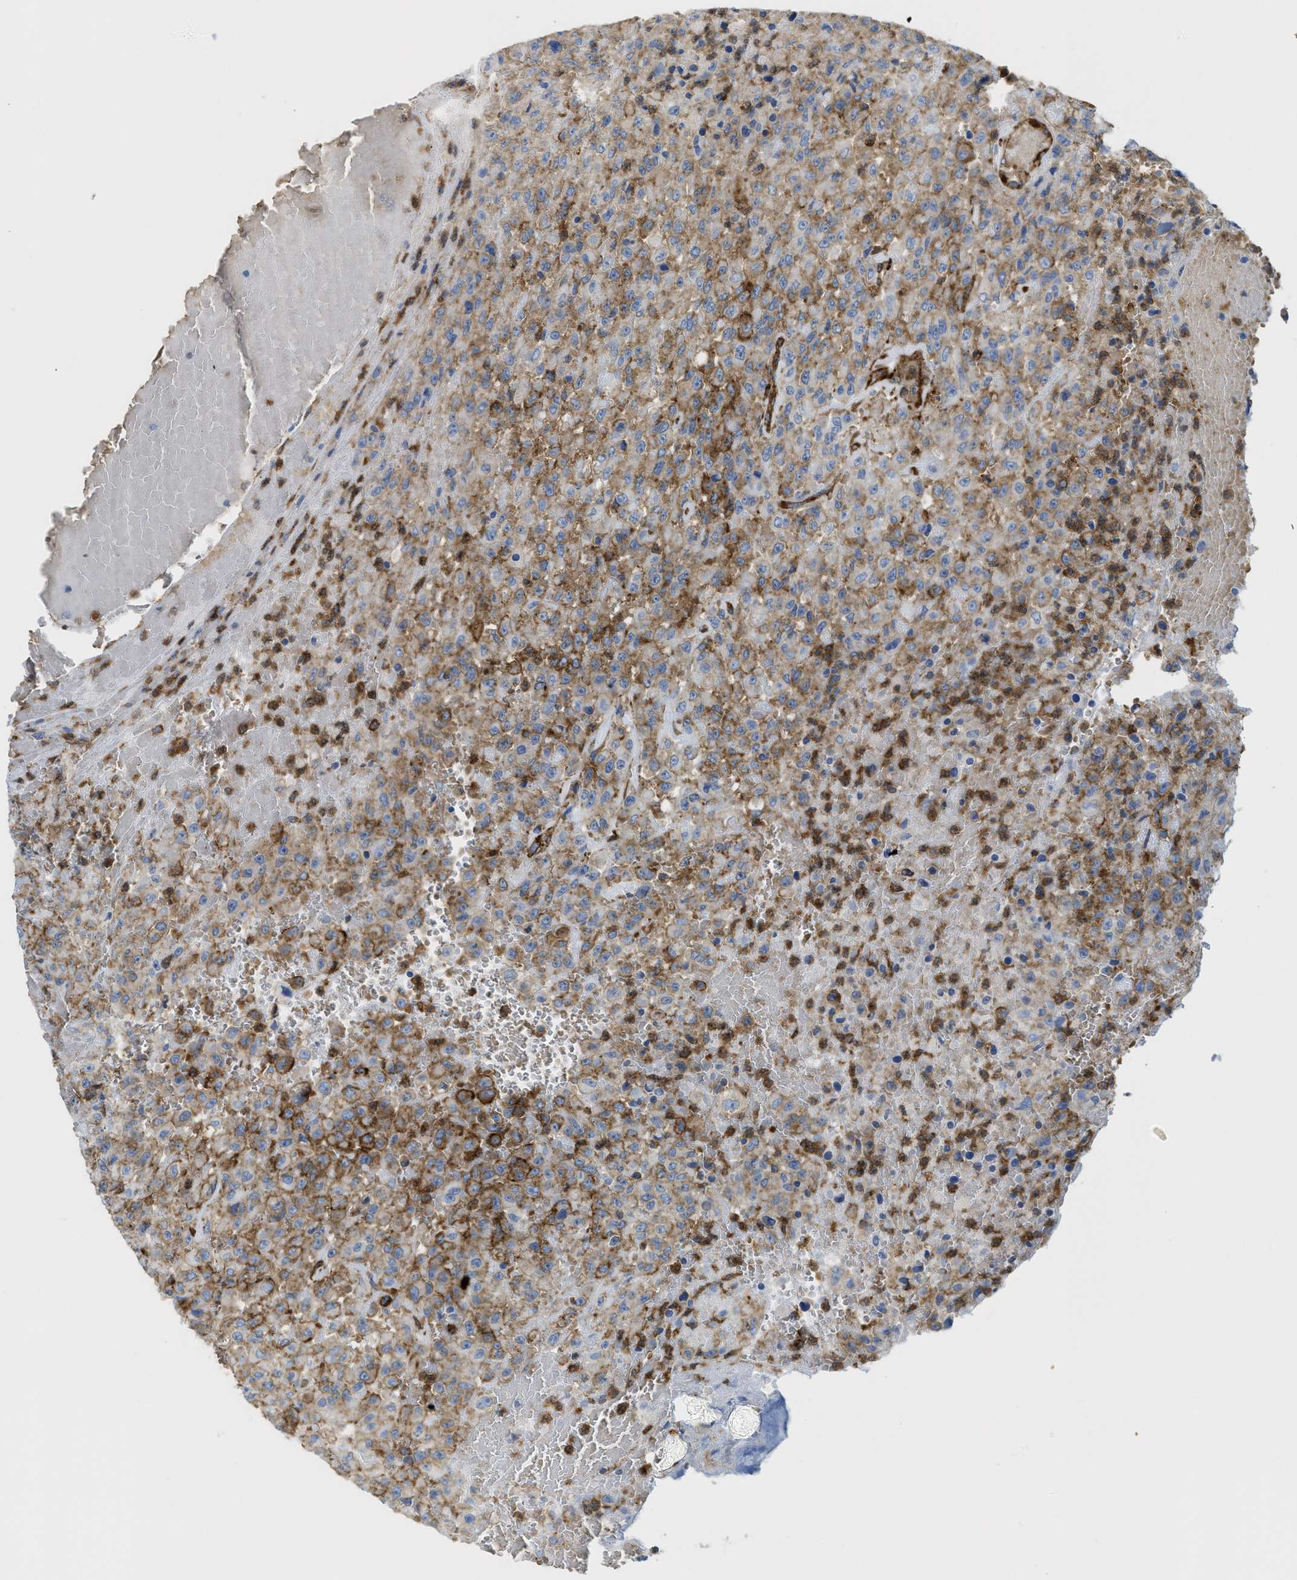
{"staining": {"intensity": "moderate", "quantity": ">75%", "location": "cytoplasmic/membranous"}, "tissue": "urothelial cancer", "cell_type": "Tumor cells", "image_type": "cancer", "snomed": [{"axis": "morphology", "description": "Urothelial carcinoma, High grade"}, {"axis": "topography", "description": "Urinary bladder"}], "caption": "Protein staining demonstrates moderate cytoplasmic/membranous positivity in about >75% of tumor cells in urothelial carcinoma (high-grade).", "gene": "HIP1", "patient": {"sex": "male", "age": 46}}